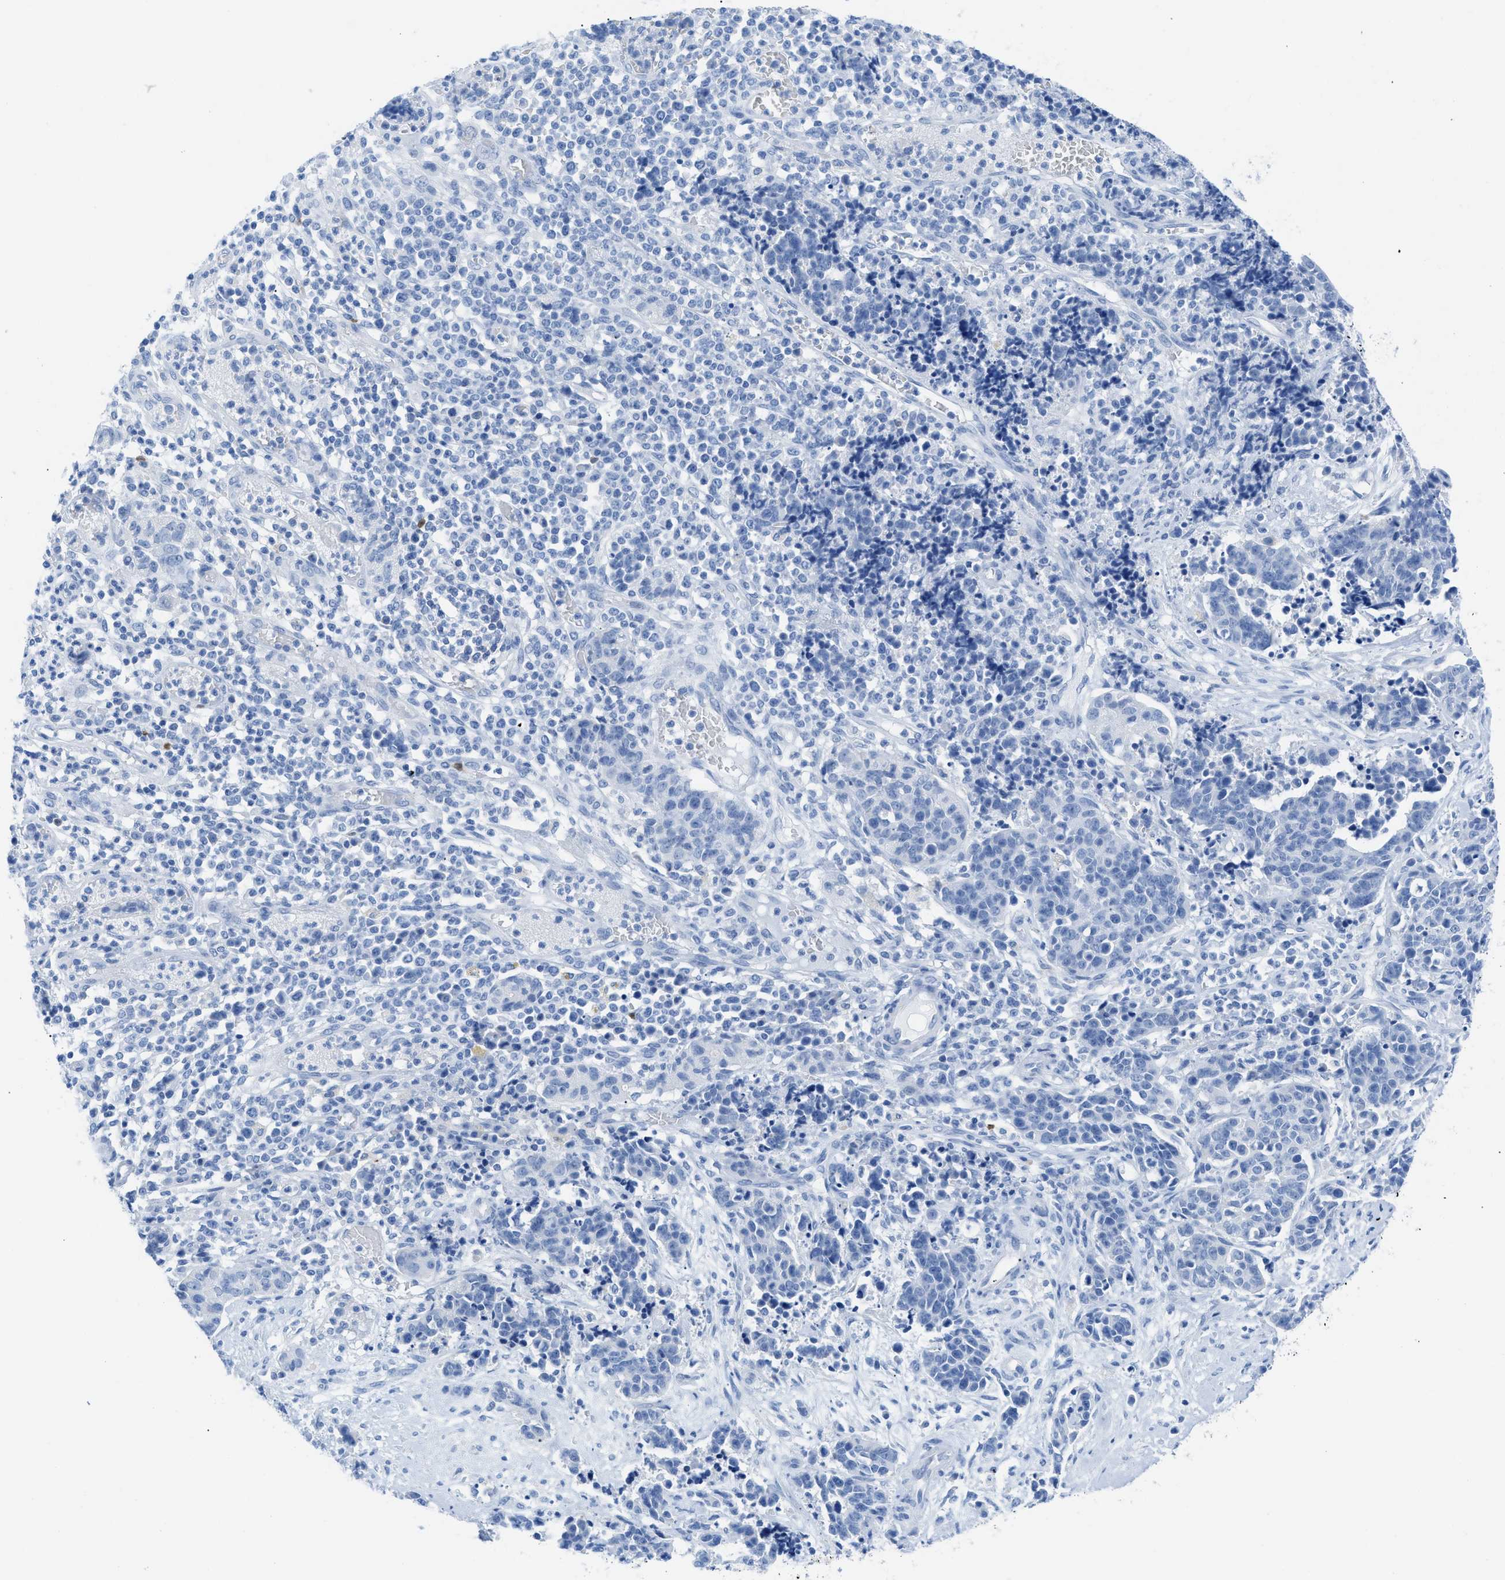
{"staining": {"intensity": "negative", "quantity": "none", "location": "none"}, "tissue": "cervical cancer", "cell_type": "Tumor cells", "image_type": "cancer", "snomed": [{"axis": "morphology", "description": "Squamous cell carcinoma, NOS"}, {"axis": "topography", "description": "Cervix"}], "caption": "Cervical squamous cell carcinoma stained for a protein using immunohistochemistry reveals no expression tumor cells.", "gene": "TCL1A", "patient": {"sex": "female", "age": 35}}